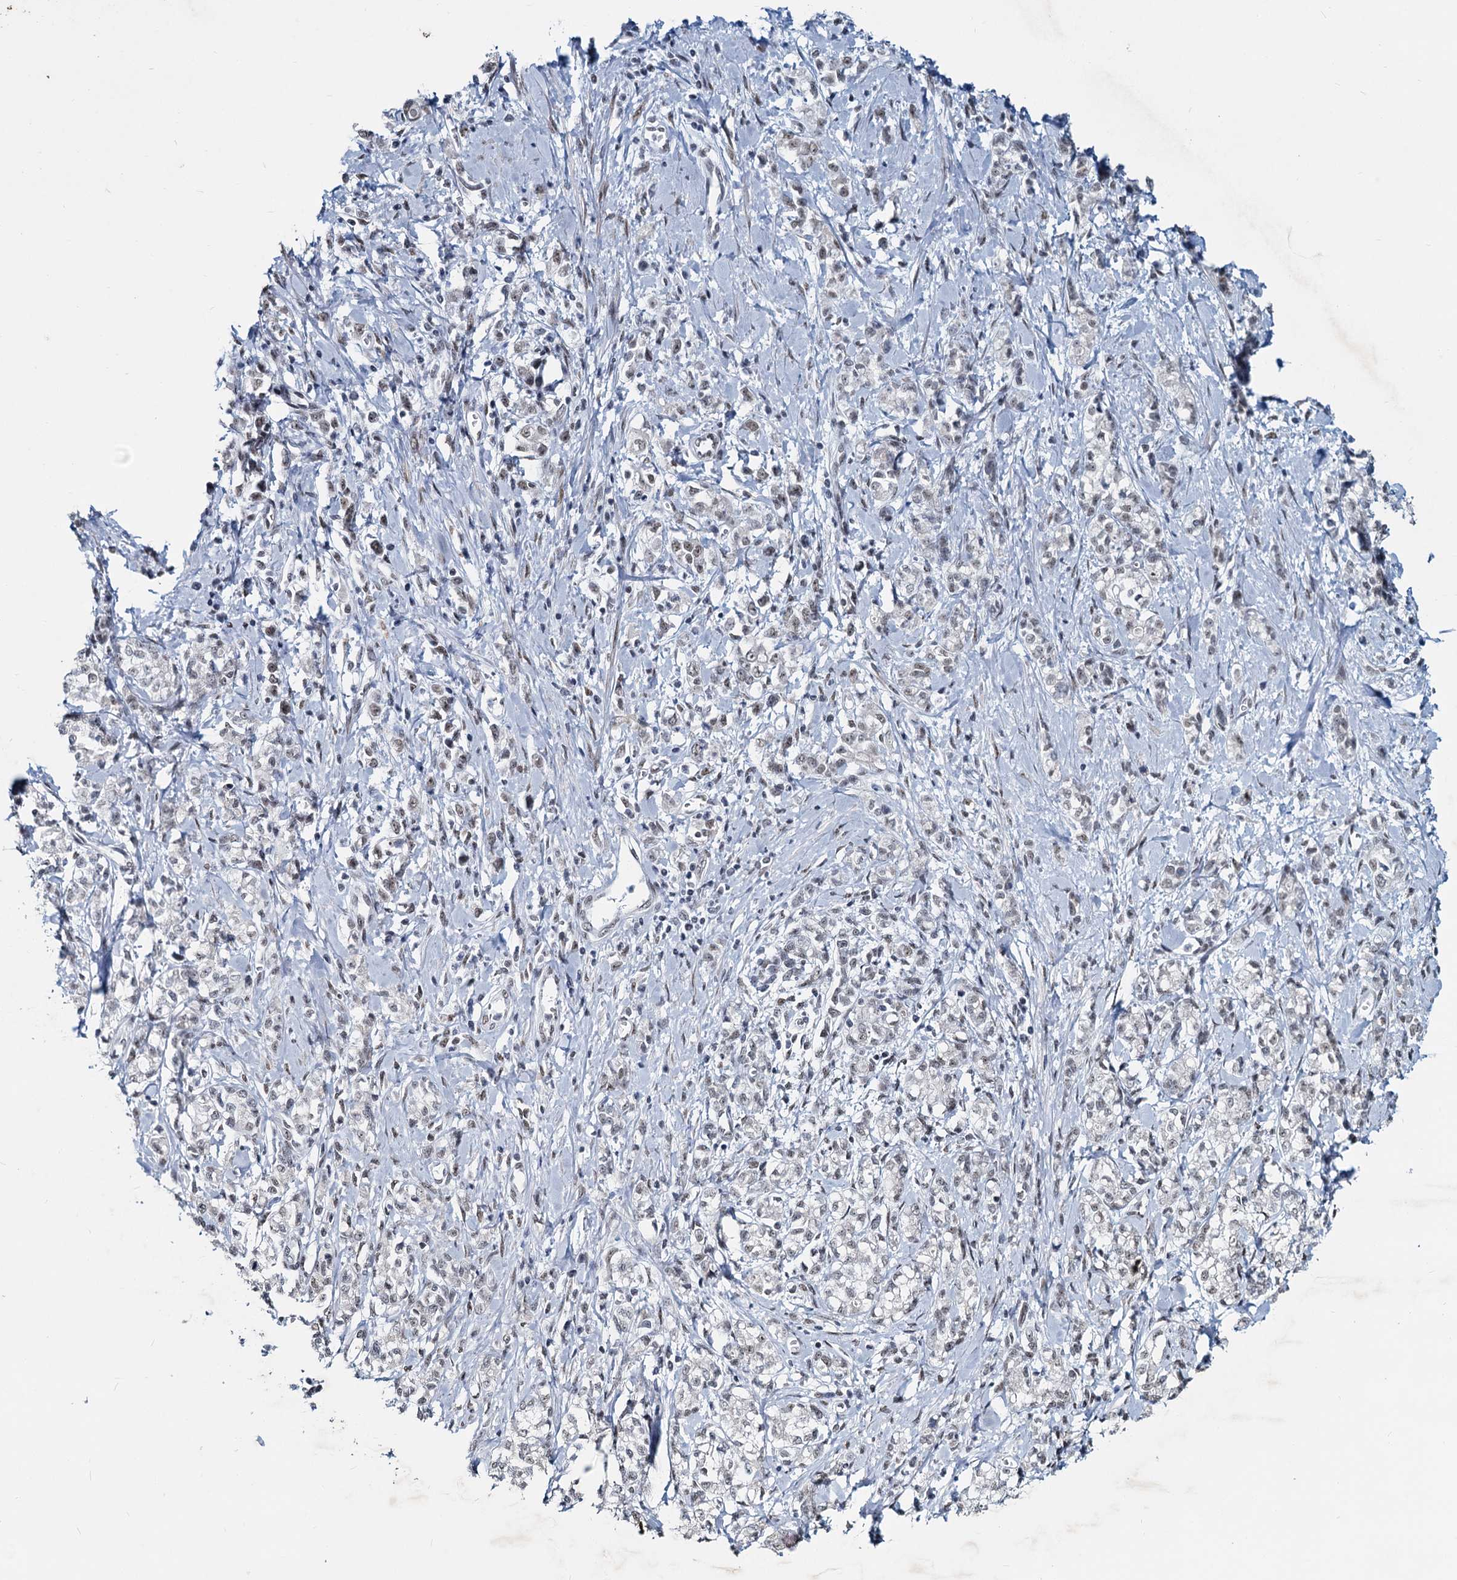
{"staining": {"intensity": "negative", "quantity": "none", "location": "none"}, "tissue": "stomach cancer", "cell_type": "Tumor cells", "image_type": "cancer", "snomed": [{"axis": "morphology", "description": "Adenocarcinoma, NOS"}, {"axis": "topography", "description": "Stomach"}], "caption": "This is a micrograph of immunohistochemistry (IHC) staining of stomach cancer, which shows no positivity in tumor cells.", "gene": "METTL14", "patient": {"sex": "female", "age": 76}}